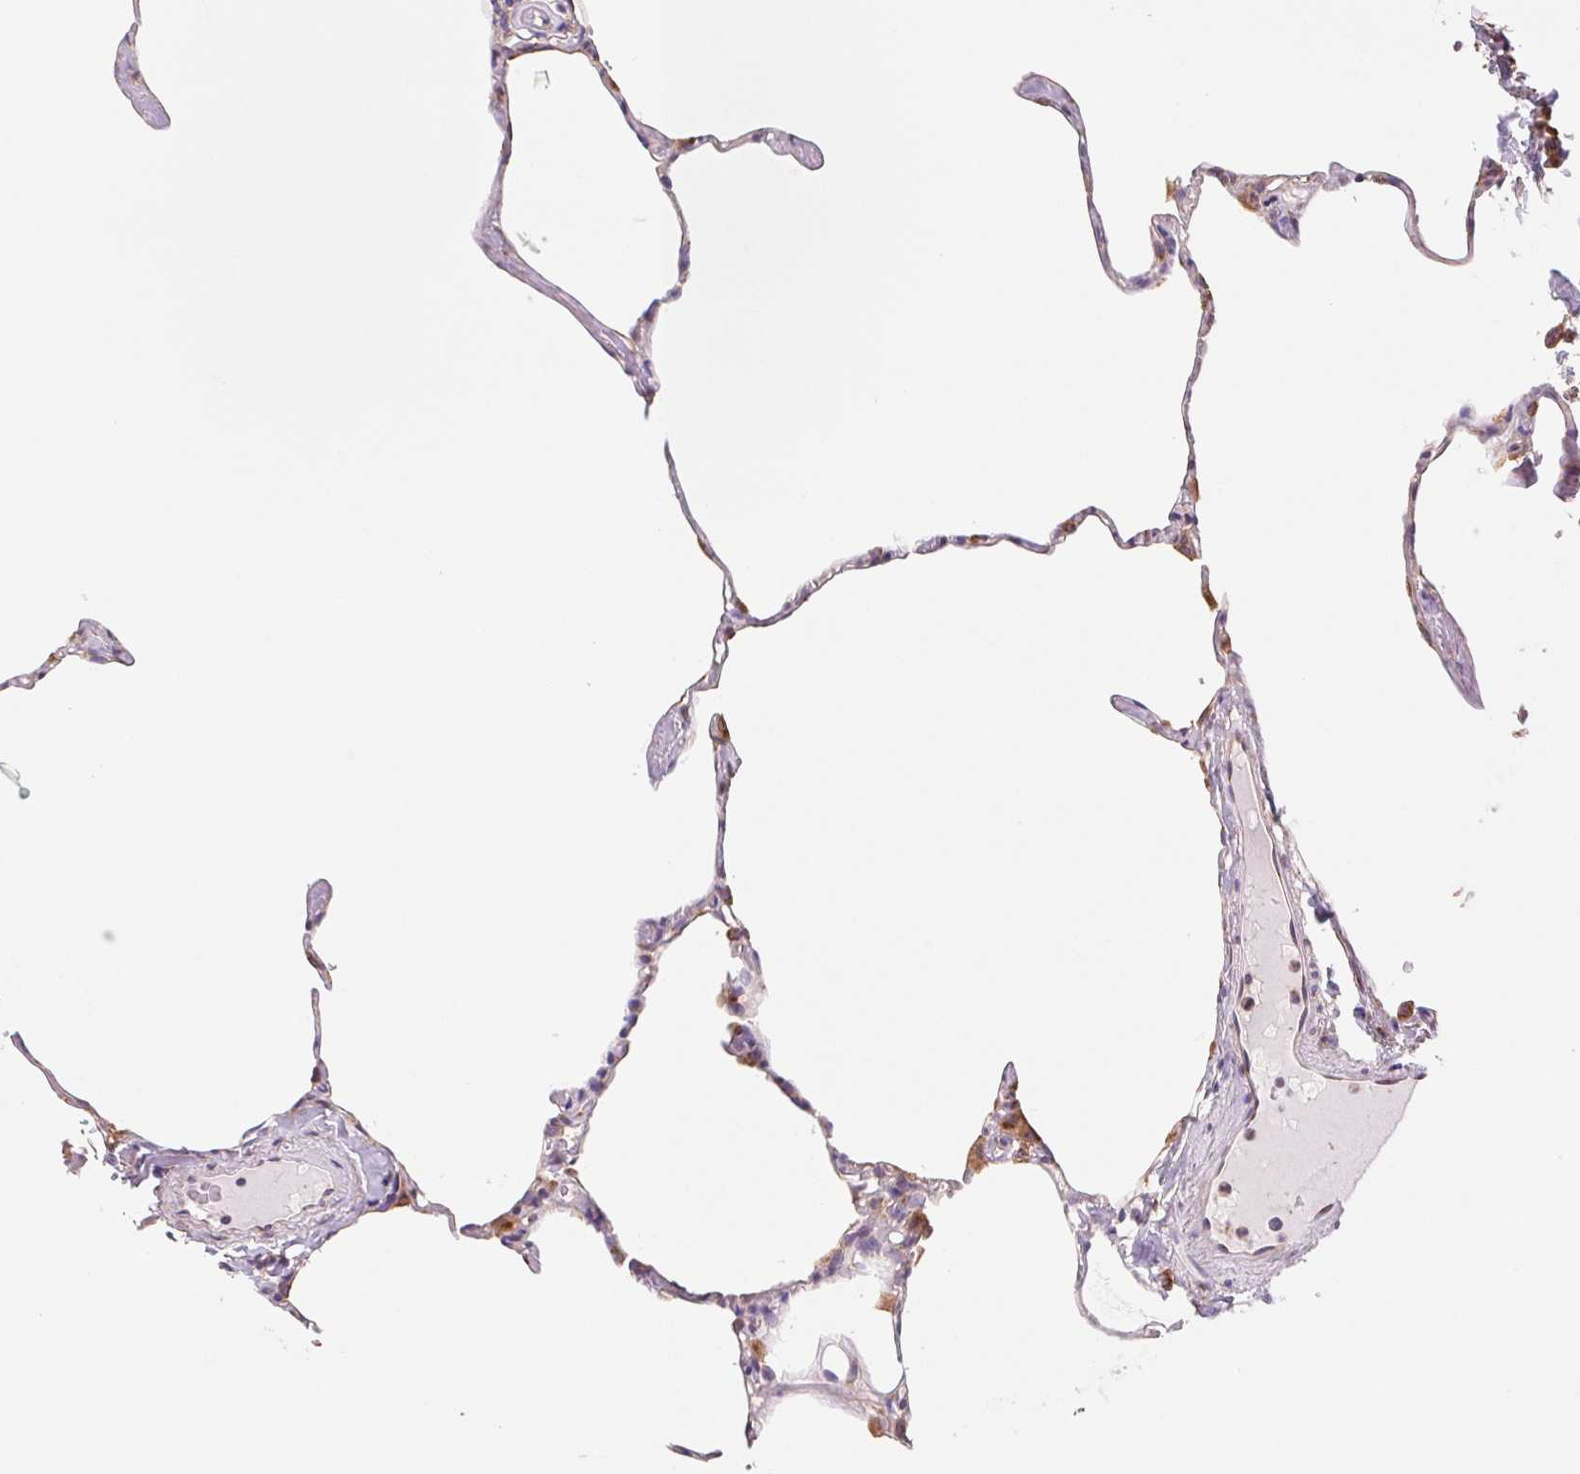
{"staining": {"intensity": "weak", "quantity": "25%-75%", "location": "cytoplasmic/membranous"}, "tissue": "lung", "cell_type": "Alveolar cells", "image_type": "normal", "snomed": [{"axis": "morphology", "description": "Normal tissue, NOS"}, {"axis": "topography", "description": "Lung"}], "caption": "Immunohistochemical staining of normal human lung exhibits low levels of weak cytoplasmic/membranous positivity in about 25%-75% of alveolar cells.", "gene": "RAB1A", "patient": {"sex": "male", "age": 65}}